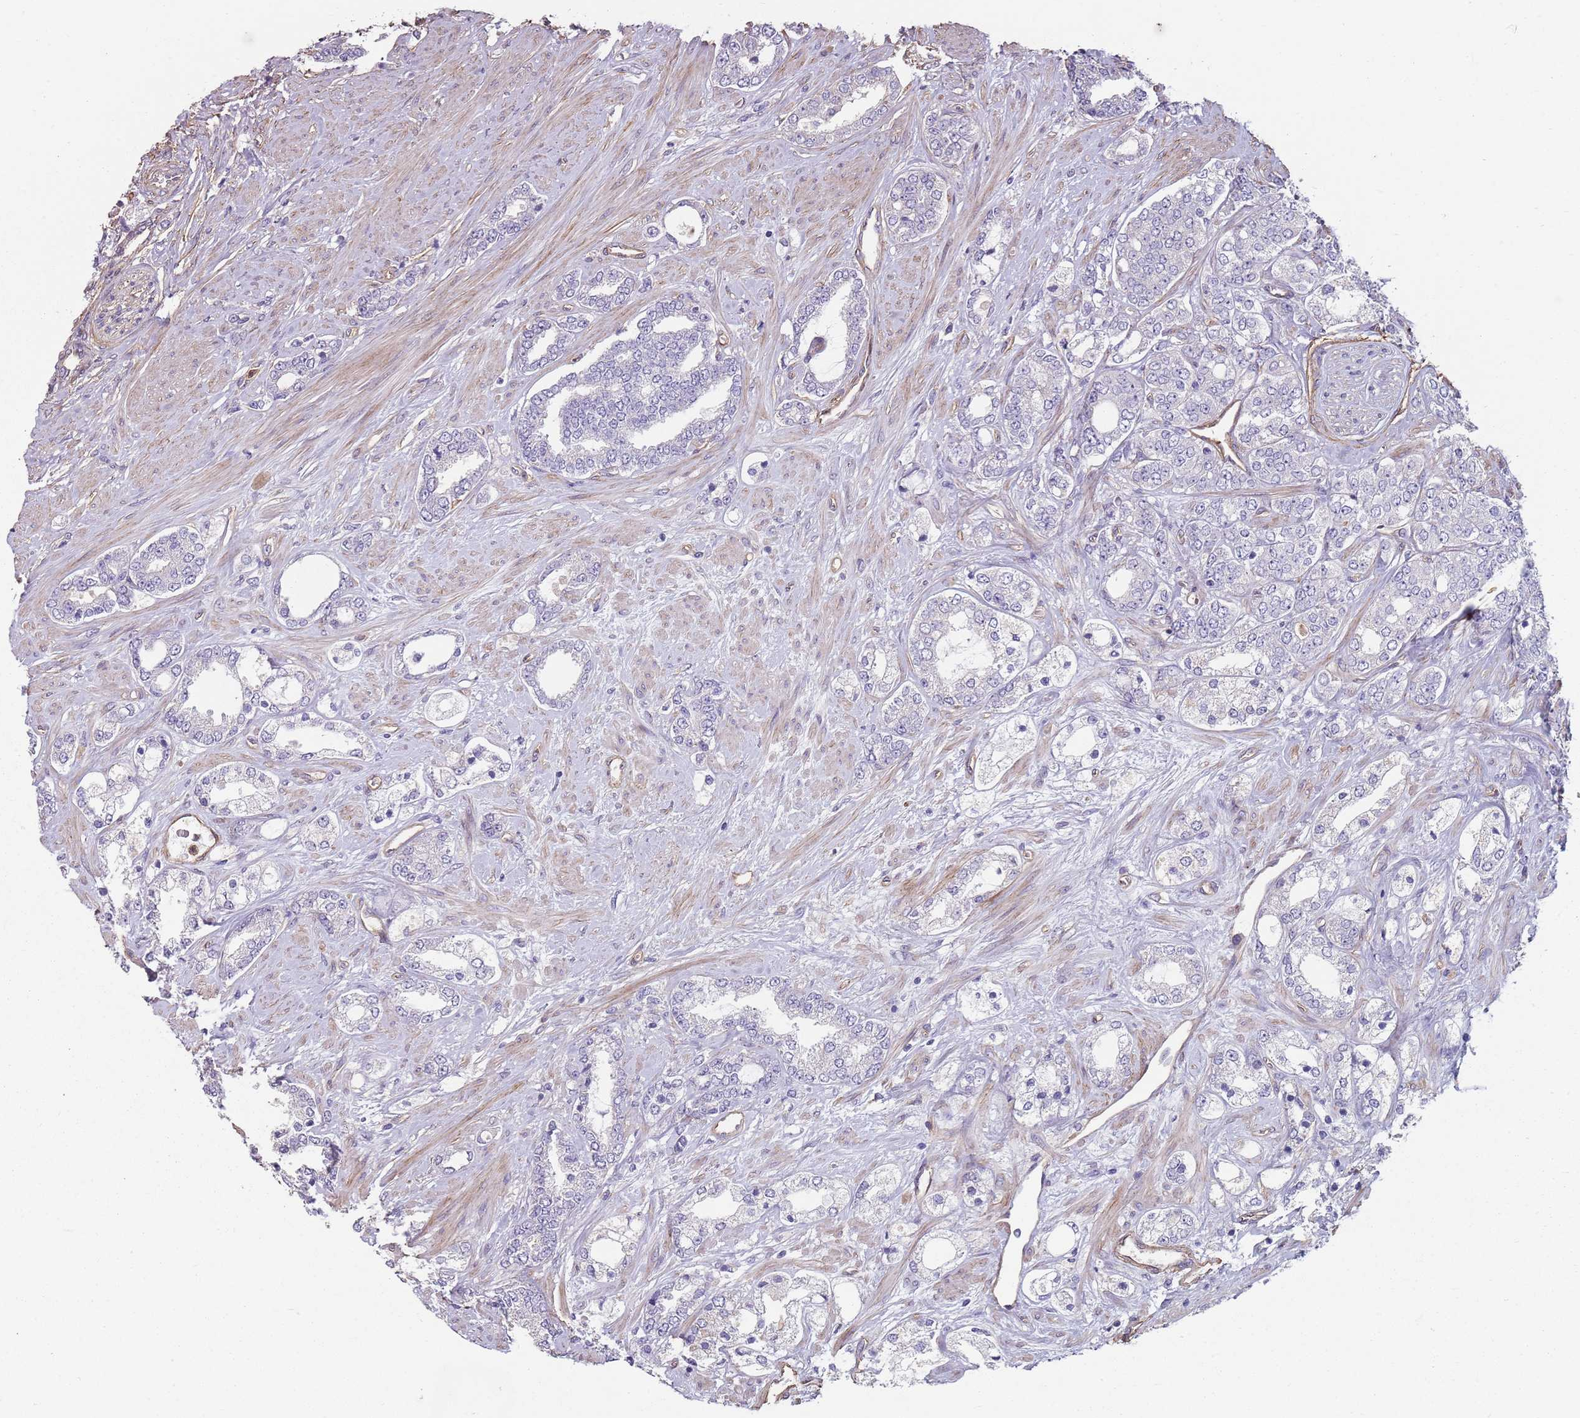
{"staining": {"intensity": "weak", "quantity": "<25%", "location": "cytoplasmic/membranous"}, "tissue": "prostate cancer", "cell_type": "Tumor cells", "image_type": "cancer", "snomed": [{"axis": "morphology", "description": "Adenocarcinoma, High grade"}, {"axis": "topography", "description": "Prostate"}], "caption": "Immunohistochemistry (IHC) of prostate cancer (high-grade adenocarcinoma) reveals no positivity in tumor cells.", "gene": "PHLPP2", "patient": {"sex": "male", "age": 64}}